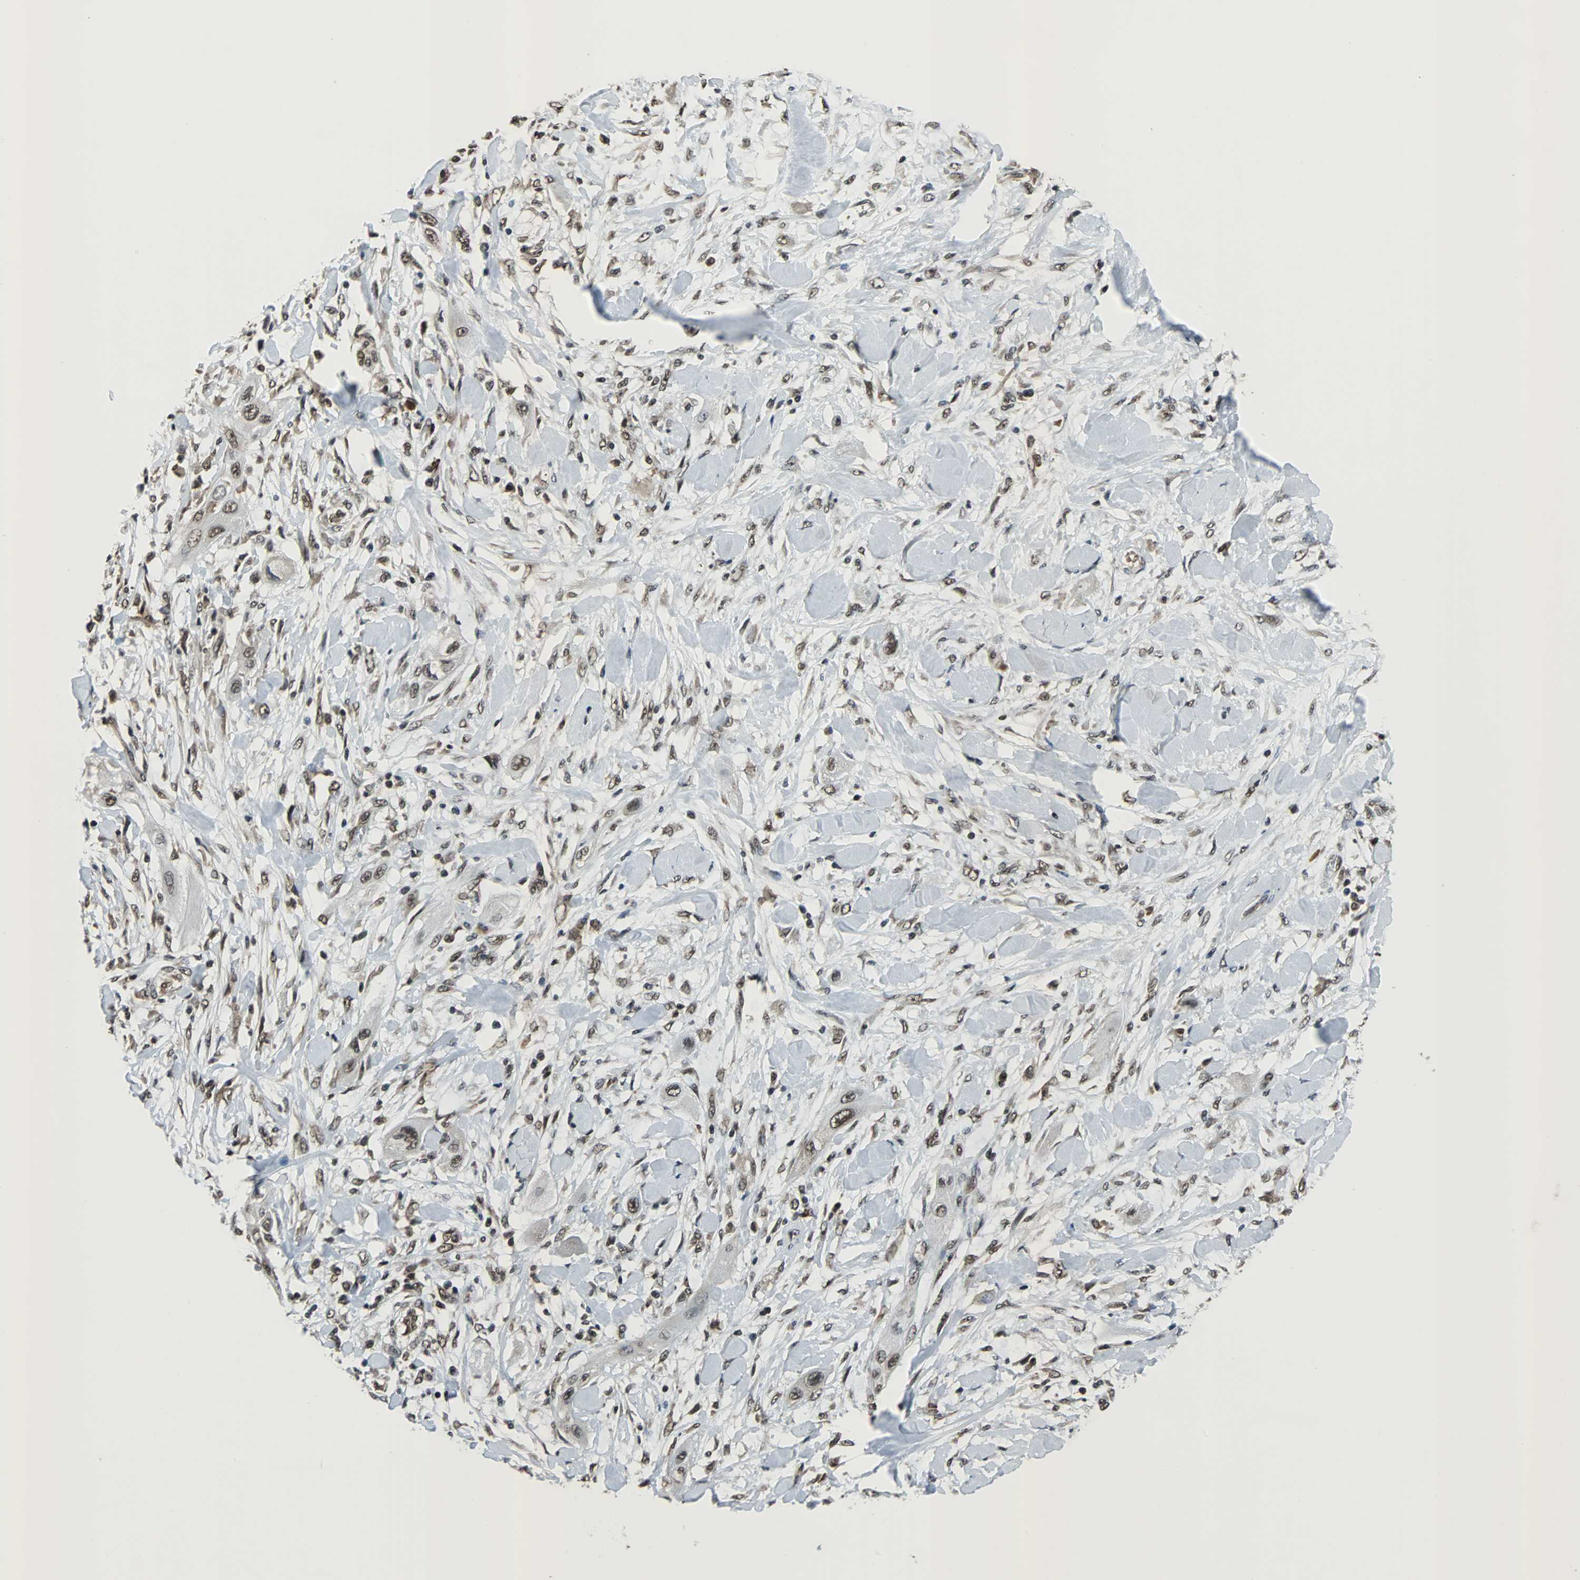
{"staining": {"intensity": "moderate", "quantity": ">75%", "location": "nuclear"}, "tissue": "lung cancer", "cell_type": "Tumor cells", "image_type": "cancer", "snomed": [{"axis": "morphology", "description": "Squamous cell carcinoma, NOS"}, {"axis": "topography", "description": "Lung"}], "caption": "A histopathology image of lung squamous cell carcinoma stained for a protein shows moderate nuclear brown staining in tumor cells. Immunohistochemistry (ihc) stains the protein in brown and the nuclei are stained blue.", "gene": "REST", "patient": {"sex": "female", "age": 47}}